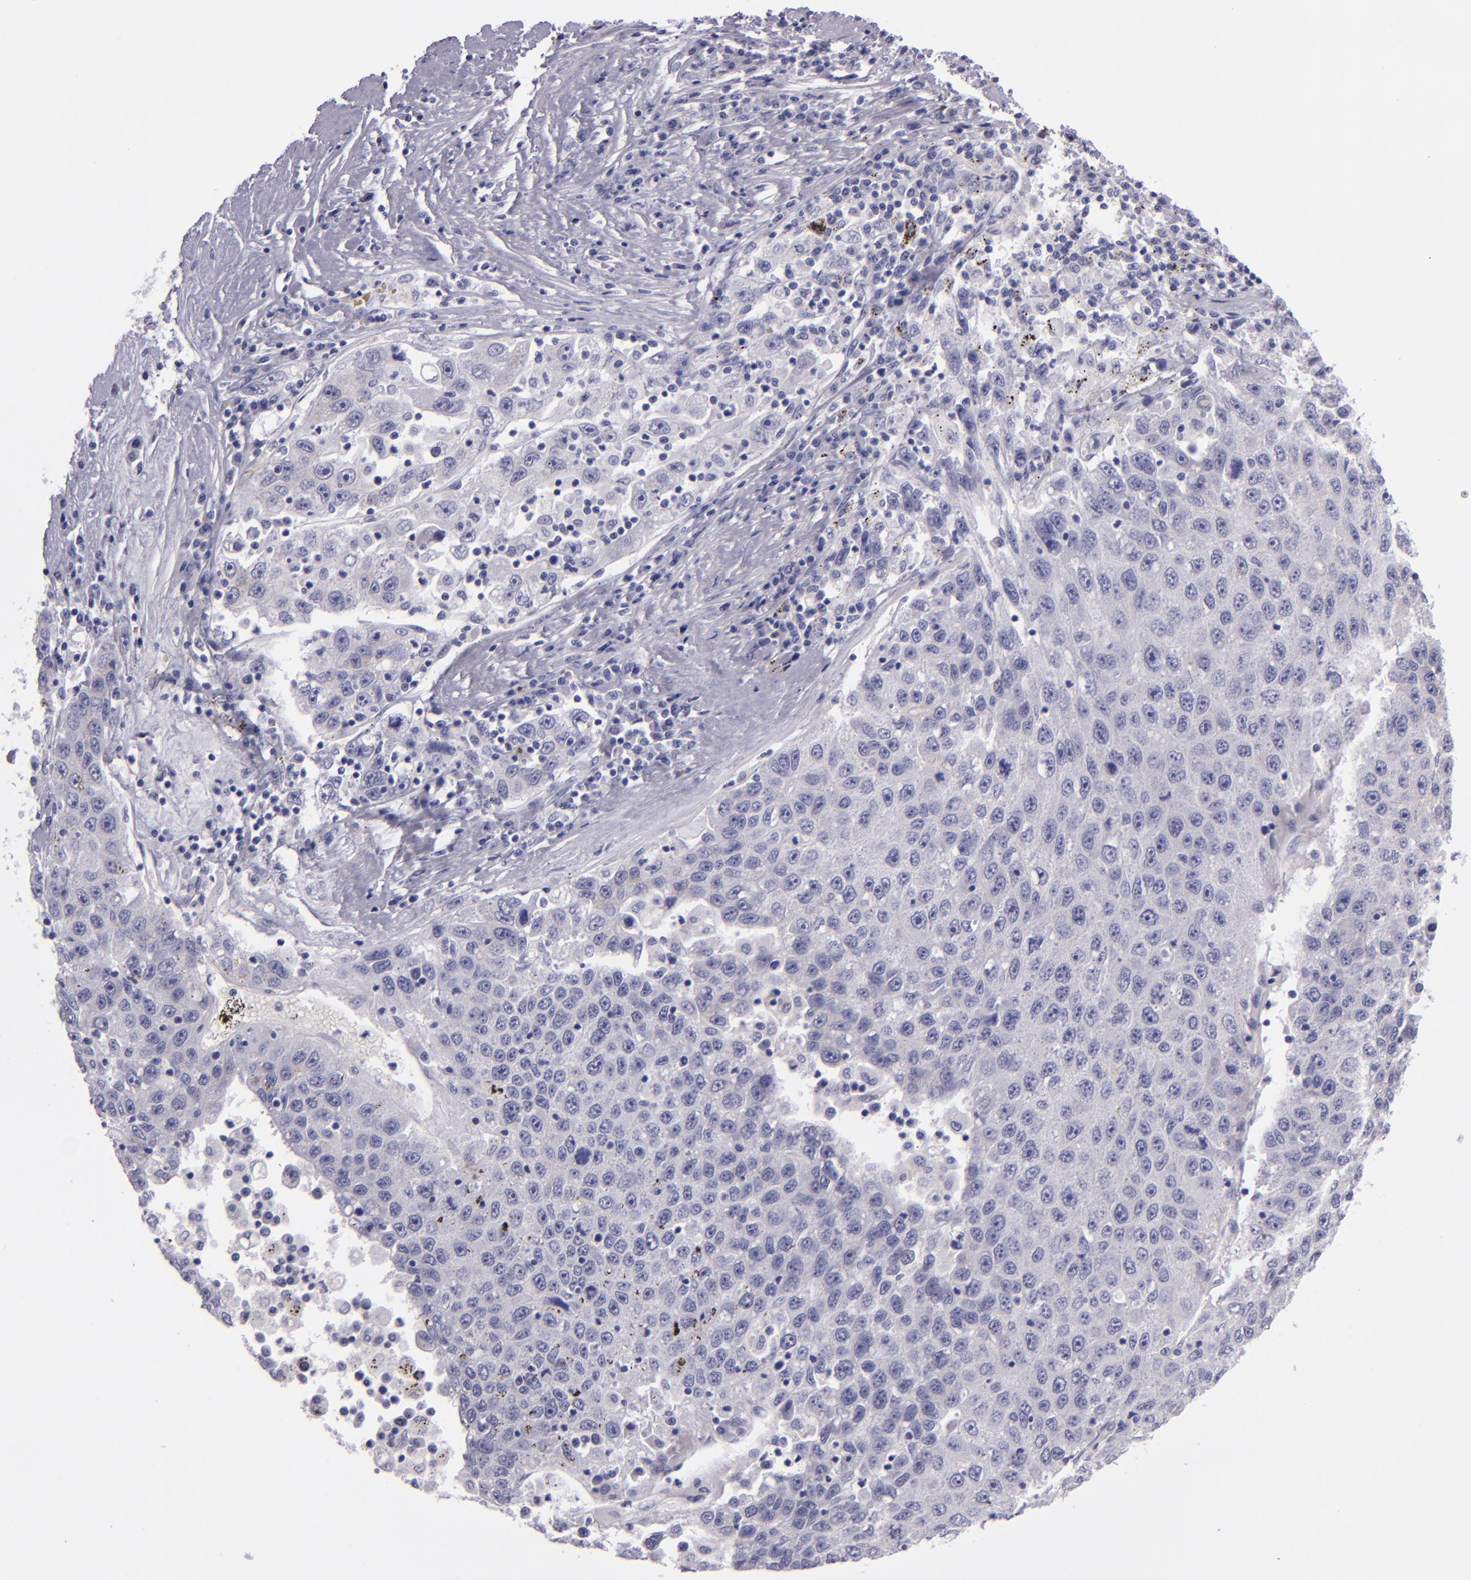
{"staining": {"intensity": "negative", "quantity": "none", "location": "none"}, "tissue": "liver cancer", "cell_type": "Tumor cells", "image_type": "cancer", "snomed": [{"axis": "morphology", "description": "Carcinoma, Hepatocellular, NOS"}, {"axis": "topography", "description": "Liver"}], "caption": "The immunohistochemistry (IHC) photomicrograph has no significant positivity in tumor cells of hepatocellular carcinoma (liver) tissue.", "gene": "MUC5AC", "patient": {"sex": "male", "age": 49}}